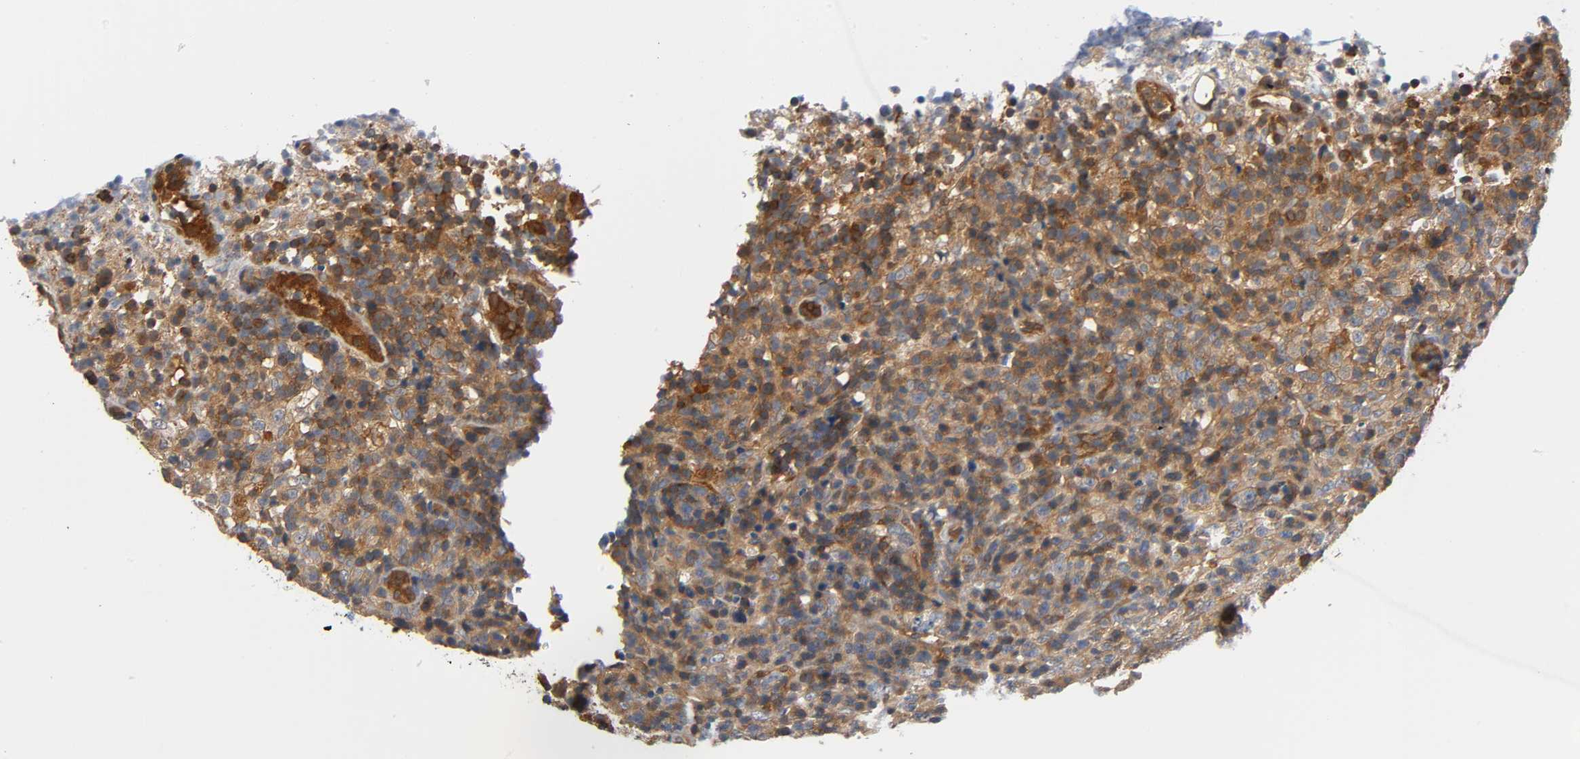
{"staining": {"intensity": "strong", "quantity": ">75%", "location": "cytoplasmic/membranous"}, "tissue": "lymphoma", "cell_type": "Tumor cells", "image_type": "cancer", "snomed": [{"axis": "morphology", "description": "Malignant lymphoma, non-Hodgkin's type, High grade"}, {"axis": "topography", "description": "Lymph node"}], "caption": "Tumor cells demonstrate high levels of strong cytoplasmic/membranous staining in approximately >75% of cells in lymphoma.", "gene": "PRKAB1", "patient": {"sex": "female", "age": 76}}